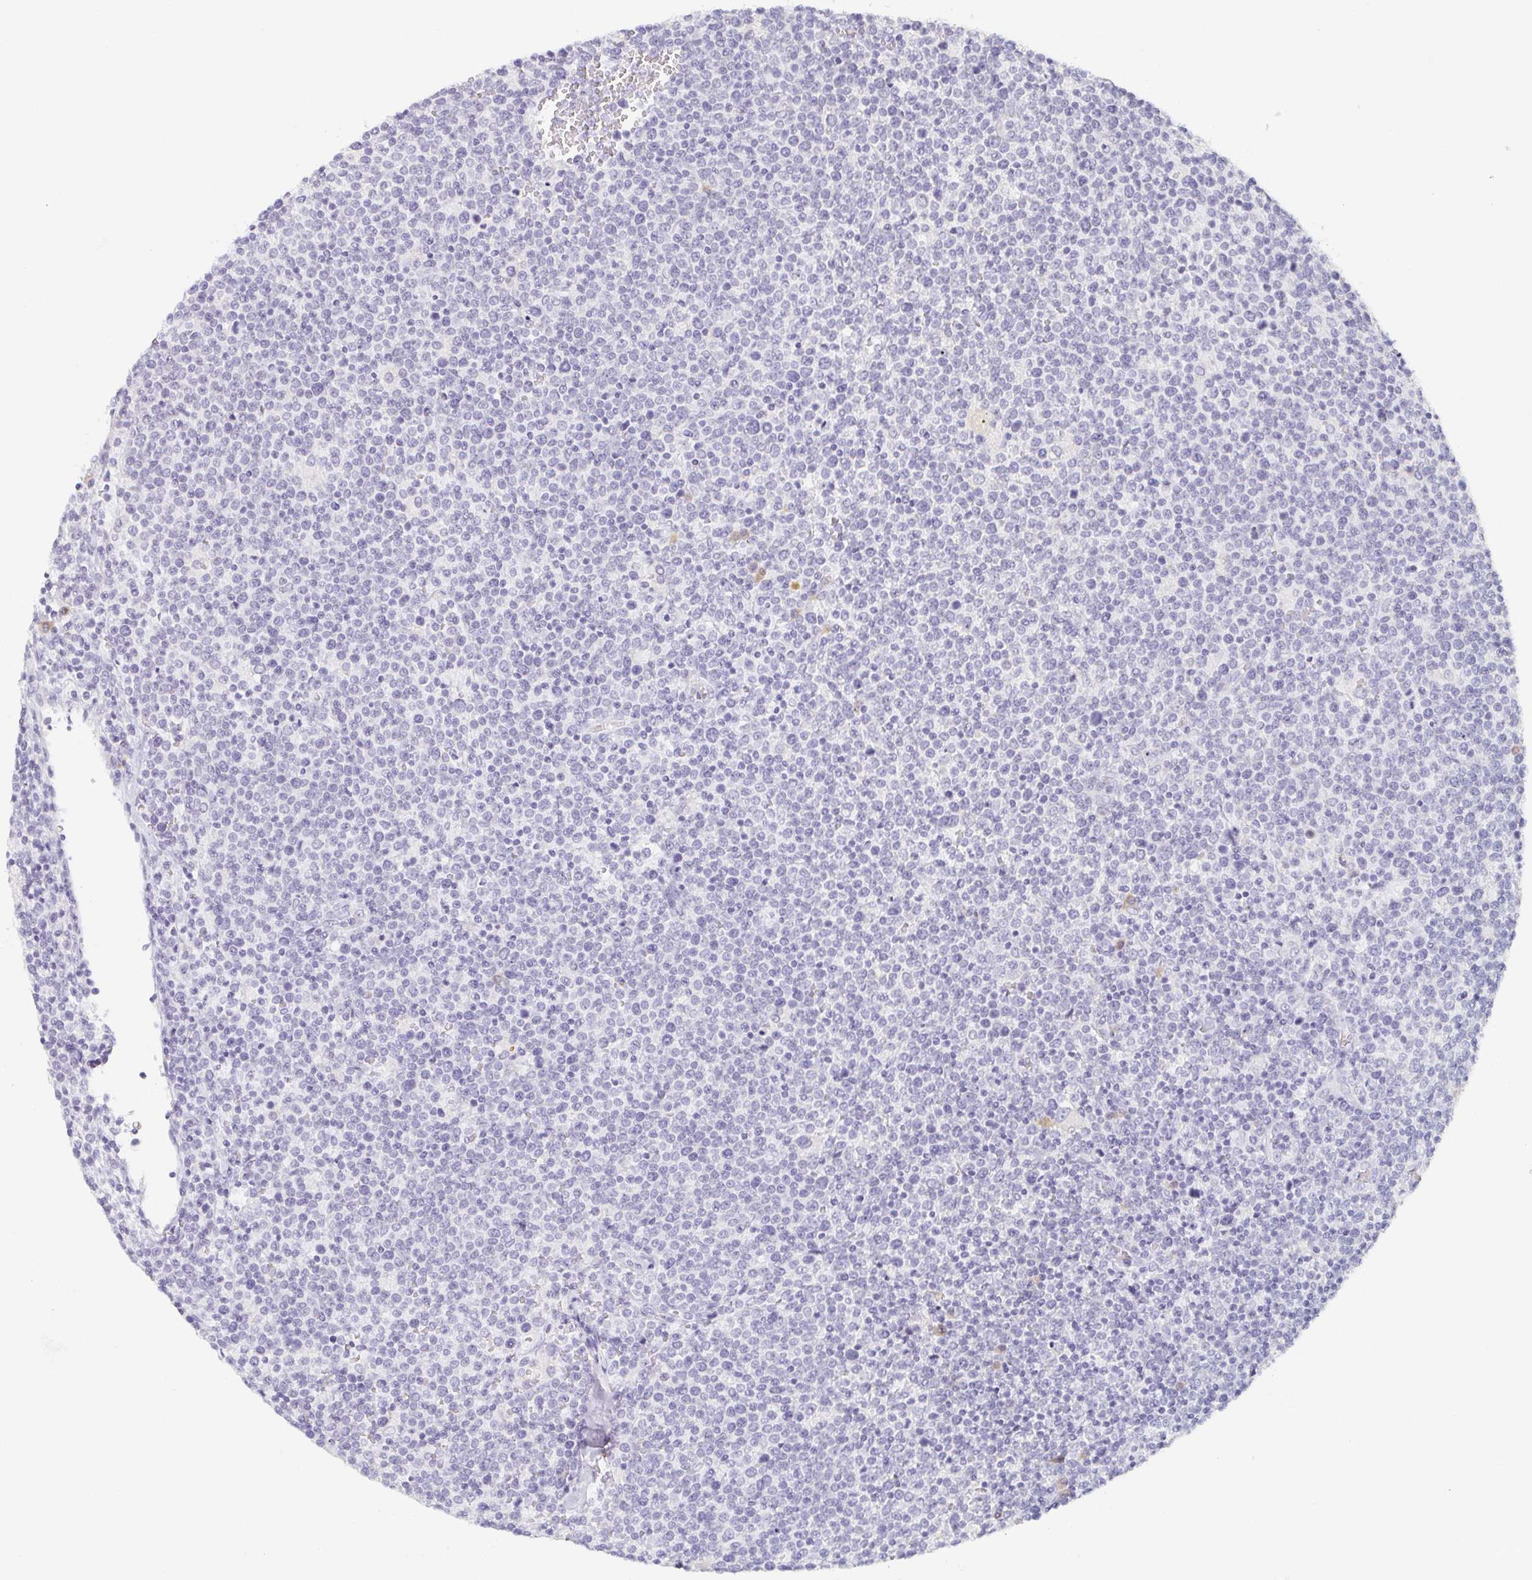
{"staining": {"intensity": "negative", "quantity": "none", "location": "none"}, "tissue": "lymphoma", "cell_type": "Tumor cells", "image_type": "cancer", "snomed": [{"axis": "morphology", "description": "Malignant lymphoma, non-Hodgkin's type, High grade"}, {"axis": "topography", "description": "Lymph node"}], "caption": "An image of human lymphoma is negative for staining in tumor cells.", "gene": "PRR27", "patient": {"sex": "male", "age": 61}}